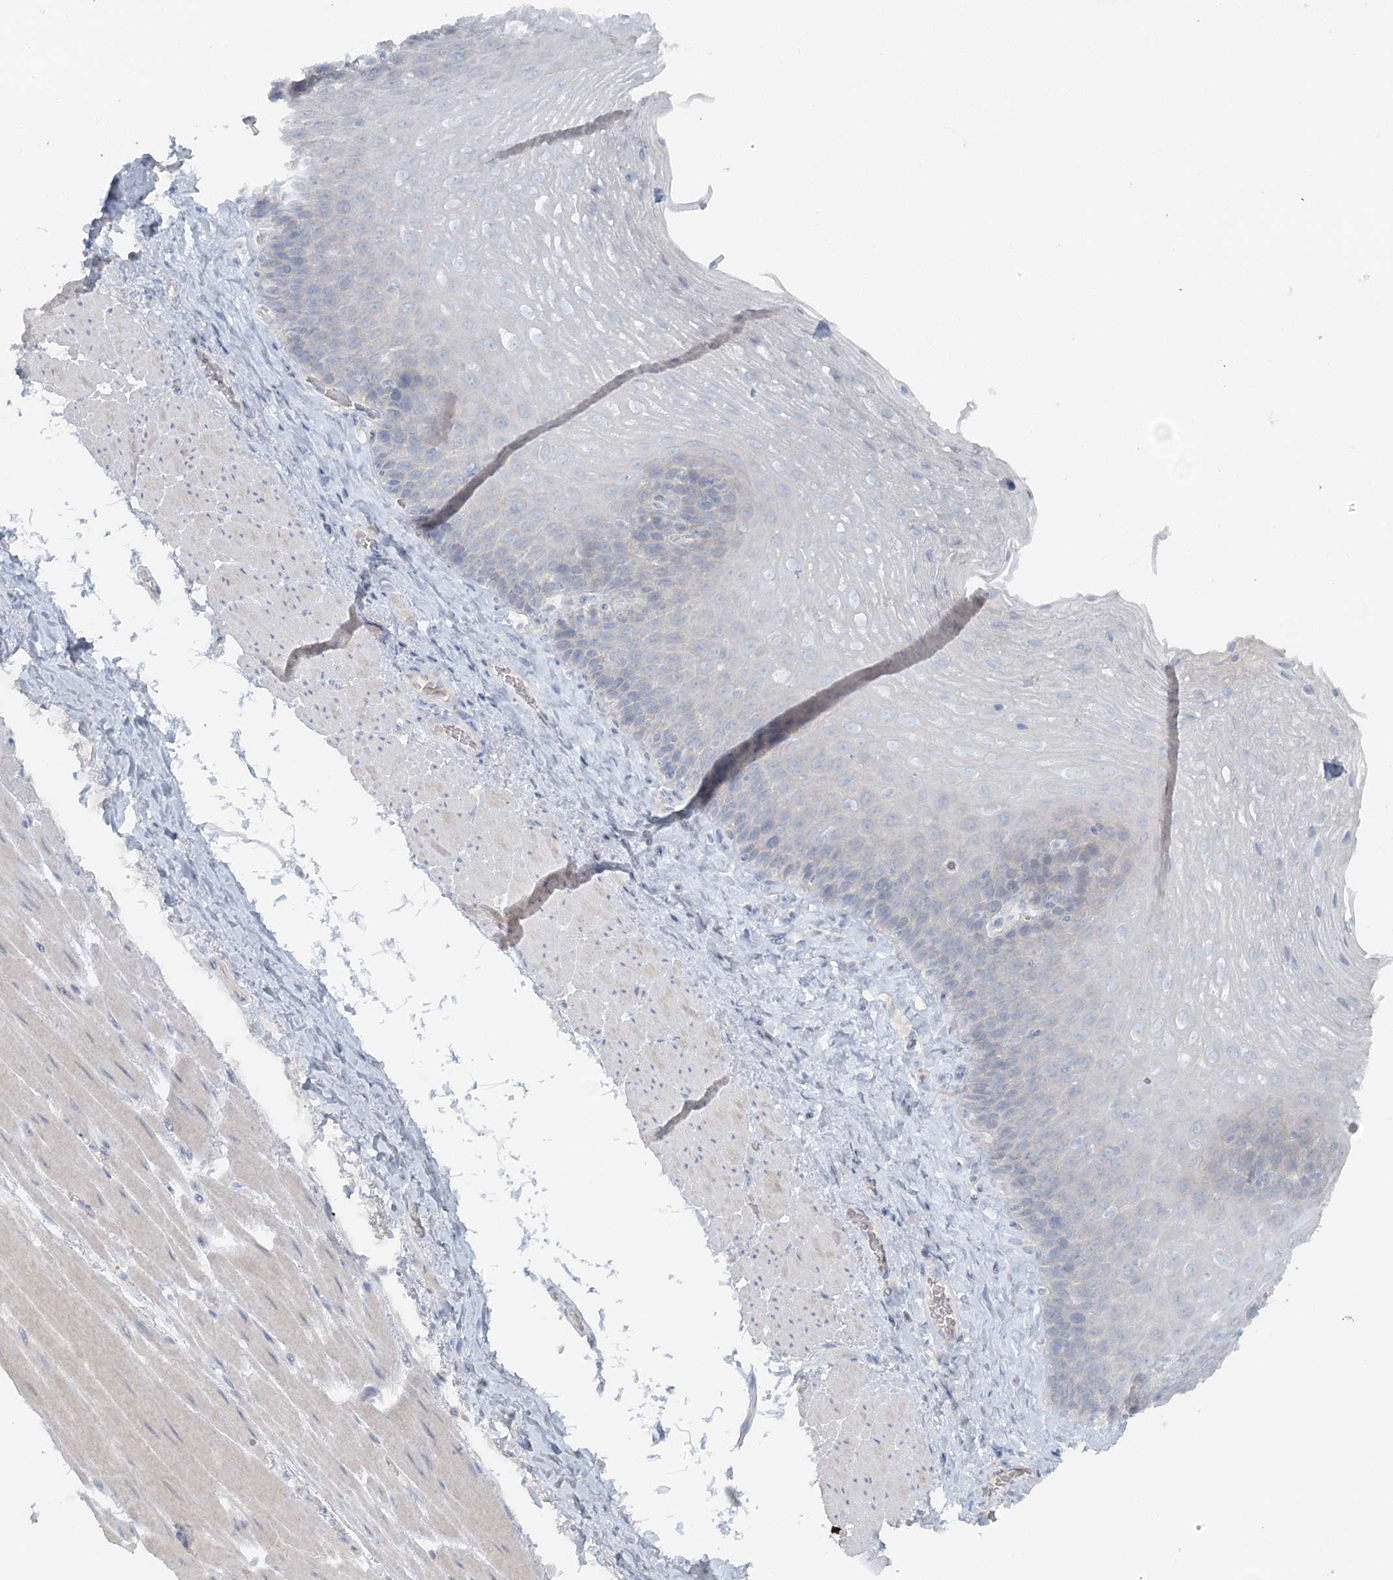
{"staining": {"intensity": "negative", "quantity": "none", "location": "none"}, "tissue": "esophagus", "cell_type": "Squamous epithelial cells", "image_type": "normal", "snomed": [{"axis": "morphology", "description": "Normal tissue, NOS"}, {"axis": "topography", "description": "Esophagus"}], "caption": "Protein analysis of normal esophagus reveals no significant staining in squamous epithelial cells.", "gene": "ATP11A", "patient": {"sex": "female", "age": 66}}